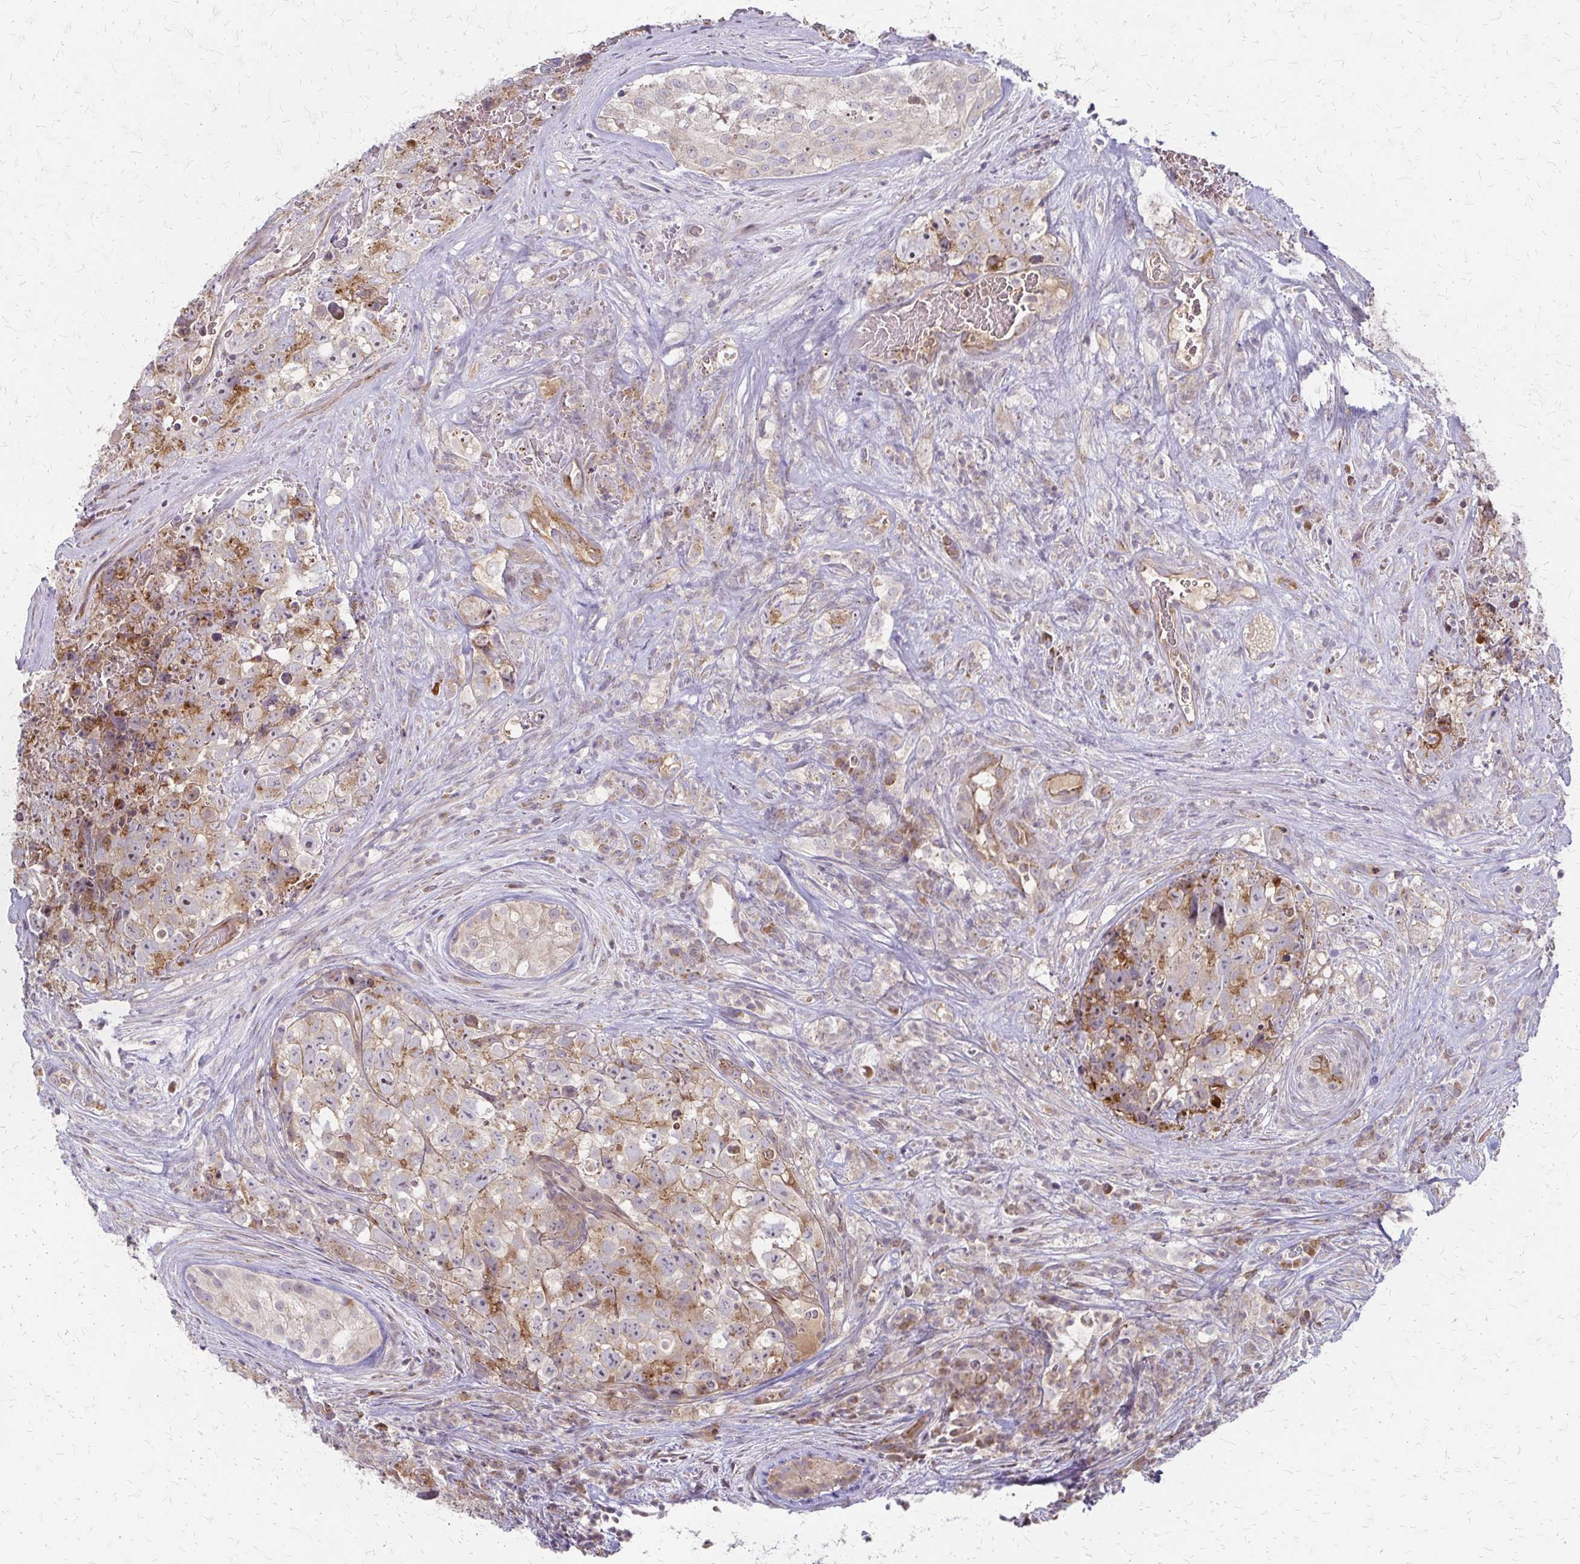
{"staining": {"intensity": "weak", "quantity": "25%-75%", "location": "cytoplasmic/membranous"}, "tissue": "testis cancer", "cell_type": "Tumor cells", "image_type": "cancer", "snomed": [{"axis": "morphology", "description": "Carcinoma, Embryonal, NOS"}, {"axis": "topography", "description": "Testis"}], "caption": "Immunohistochemistry (IHC) micrograph of neoplastic tissue: testis cancer (embryonal carcinoma) stained using immunohistochemistry exhibits low levels of weak protein expression localized specifically in the cytoplasmic/membranous of tumor cells, appearing as a cytoplasmic/membranous brown color.", "gene": "ZNF383", "patient": {"sex": "male", "age": 18}}